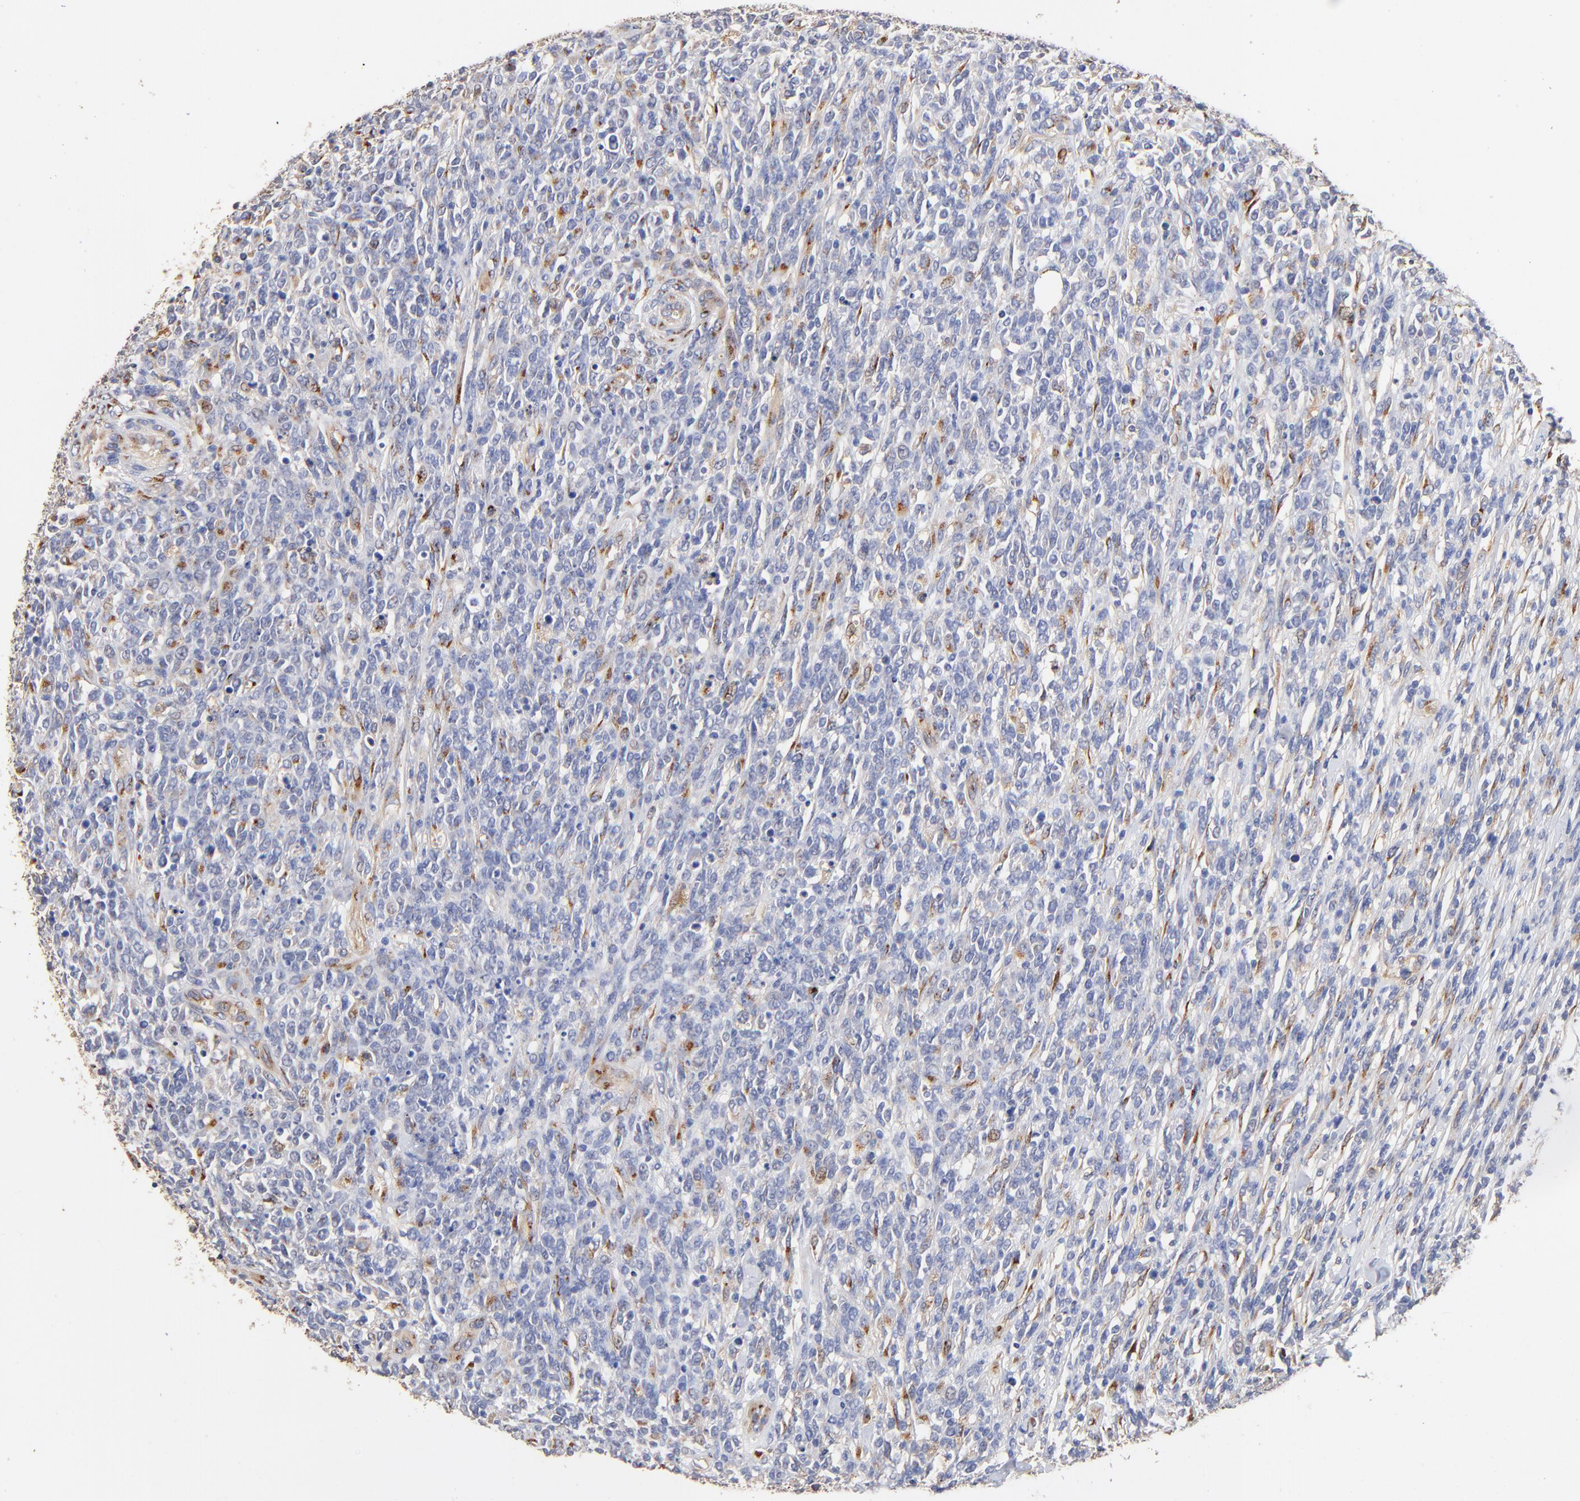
{"staining": {"intensity": "negative", "quantity": "none", "location": "none"}, "tissue": "lymphoma", "cell_type": "Tumor cells", "image_type": "cancer", "snomed": [{"axis": "morphology", "description": "Malignant lymphoma, non-Hodgkin's type, High grade"}, {"axis": "topography", "description": "Lymph node"}], "caption": "The histopathology image shows no significant staining in tumor cells of lymphoma.", "gene": "FMNL3", "patient": {"sex": "female", "age": 73}}